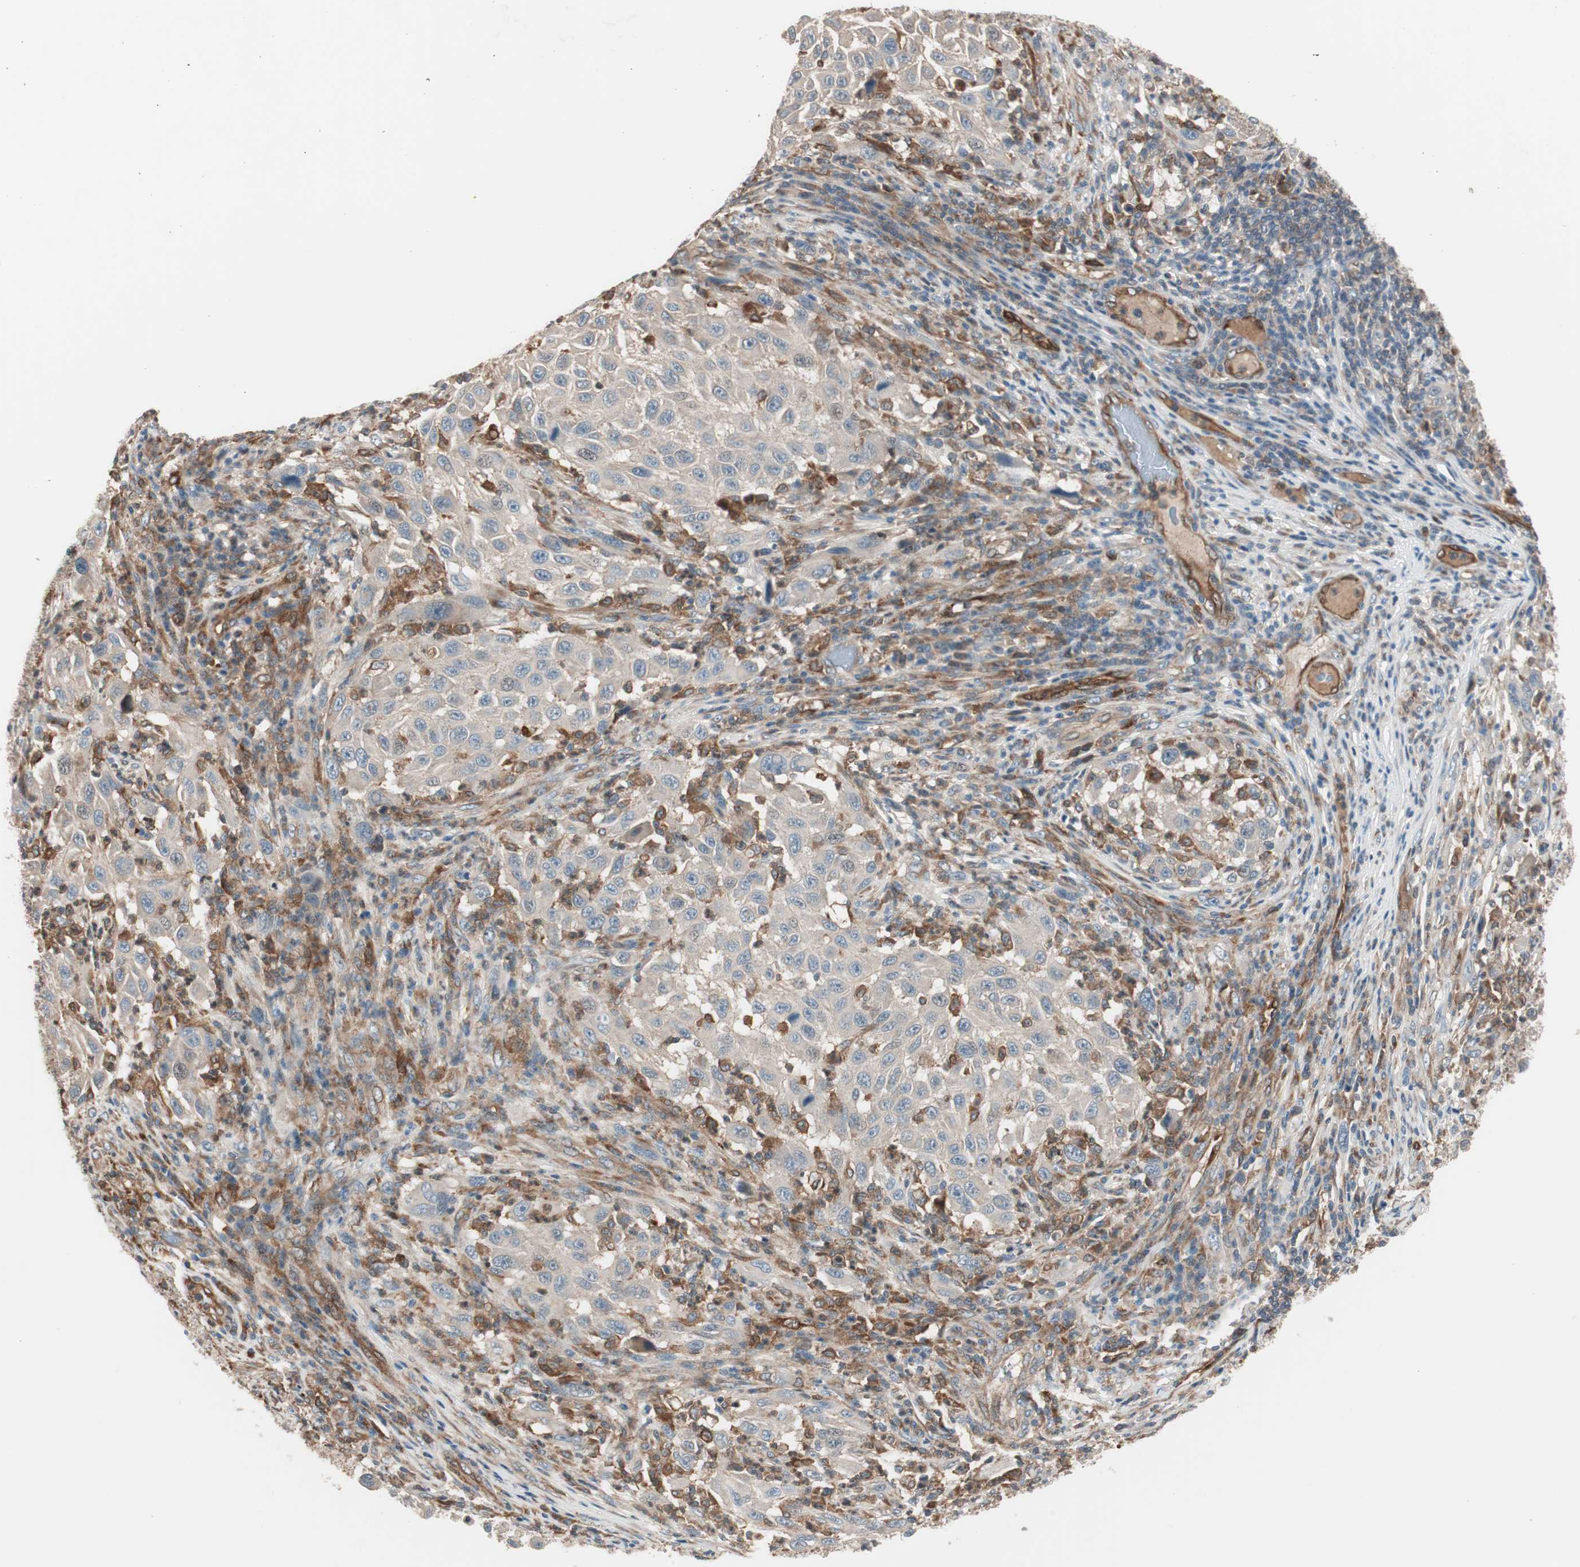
{"staining": {"intensity": "weak", "quantity": ">75%", "location": "cytoplasmic/membranous"}, "tissue": "melanoma", "cell_type": "Tumor cells", "image_type": "cancer", "snomed": [{"axis": "morphology", "description": "Malignant melanoma, Metastatic site"}, {"axis": "topography", "description": "Lymph node"}], "caption": "Brown immunohistochemical staining in melanoma demonstrates weak cytoplasmic/membranous staining in about >75% of tumor cells. Nuclei are stained in blue.", "gene": "STAB1", "patient": {"sex": "male", "age": 61}}